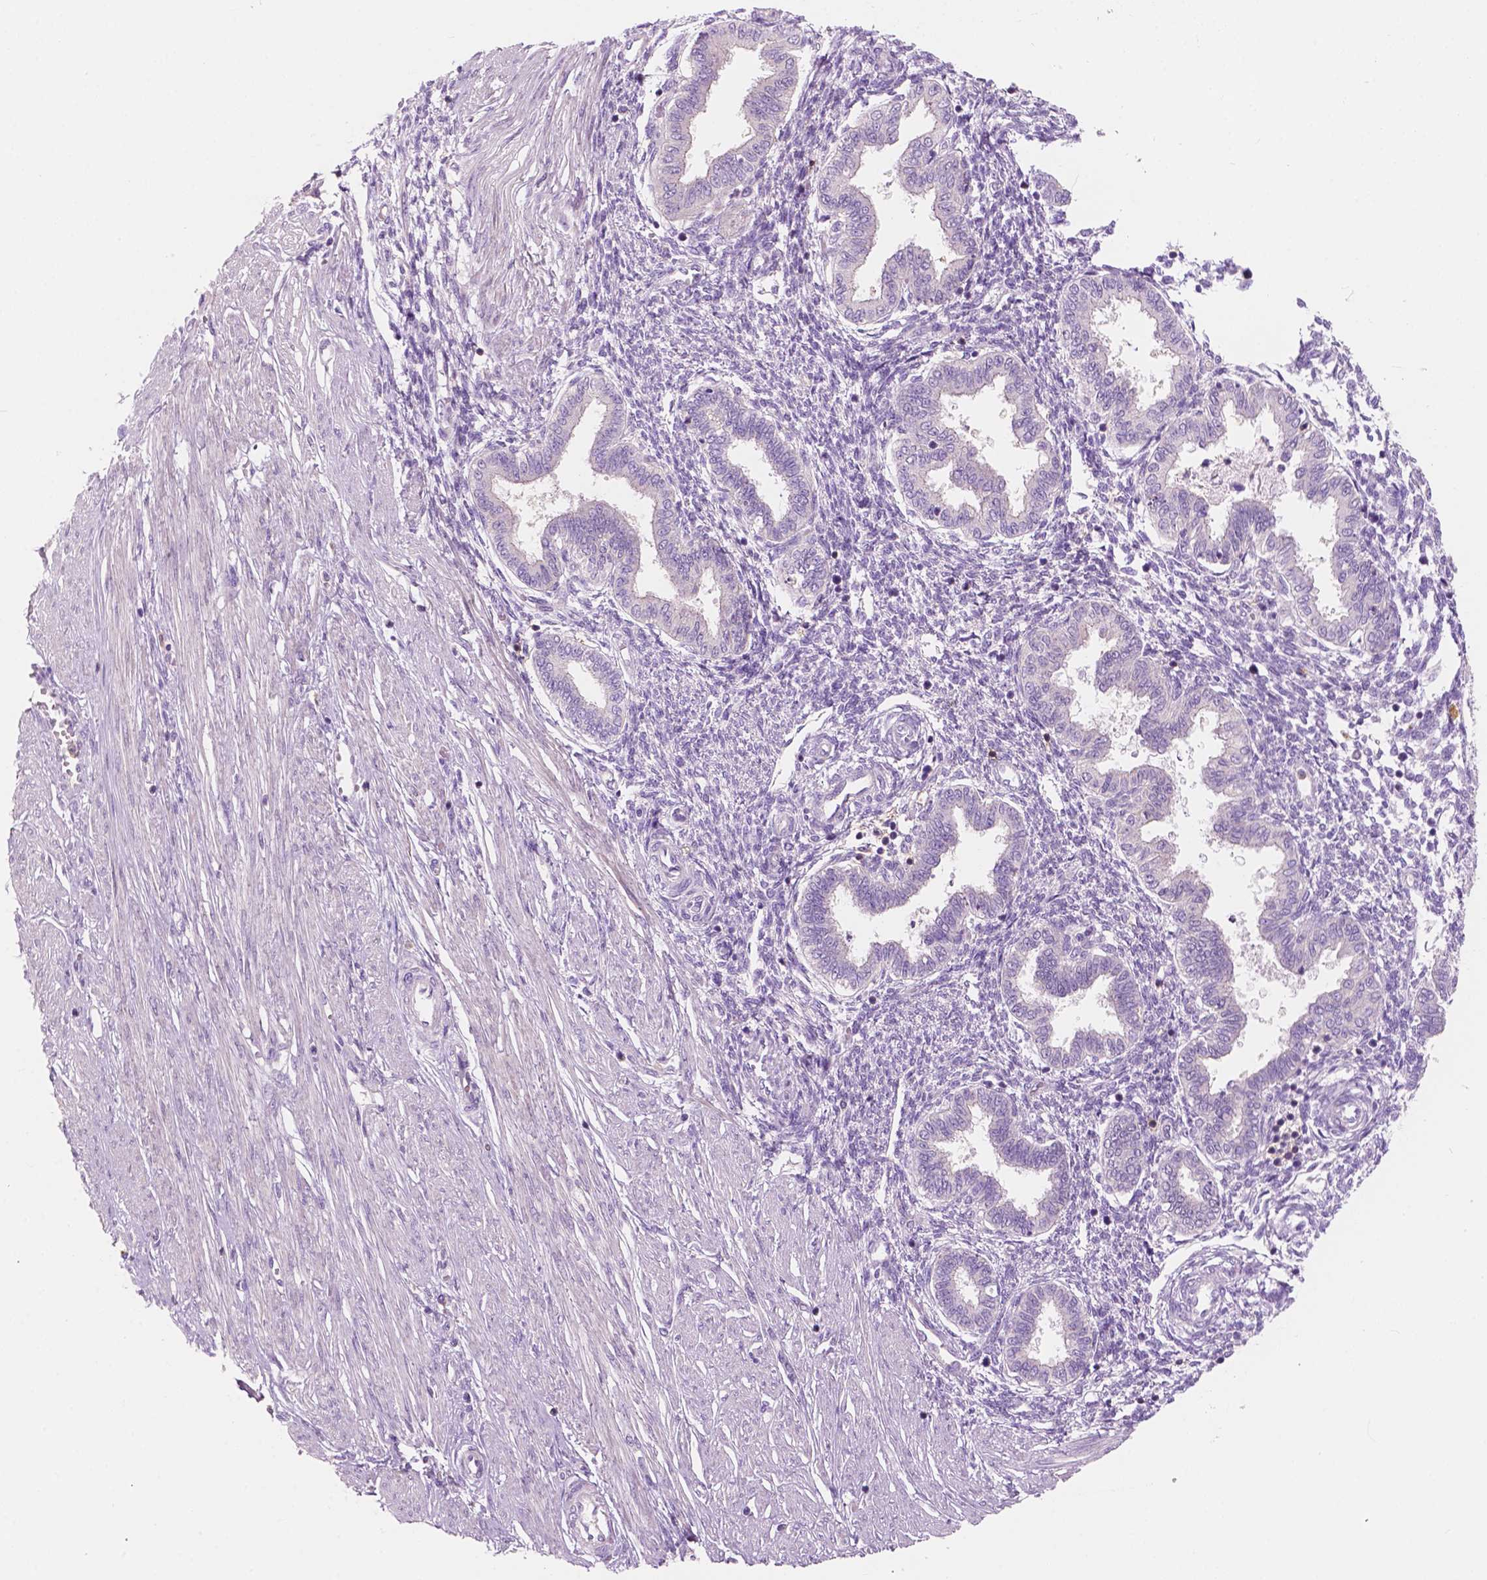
{"staining": {"intensity": "negative", "quantity": "none", "location": "none"}, "tissue": "endometrium", "cell_type": "Cells in endometrial stroma", "image_type": "normal", "snomed": [{"axis": "morphology", "description": "Normal tissue, NOS"}, {"axis": "topography", "description": "Endometrium"}], "caption": "IHC of normal human endometrium displays no expression in cells in endometrial stroma. (Immunohistochemistry, brightfield microscopy, high magnification).", "gene": "SEMA4A", "patient": {"sex": "female", "age": 33}}